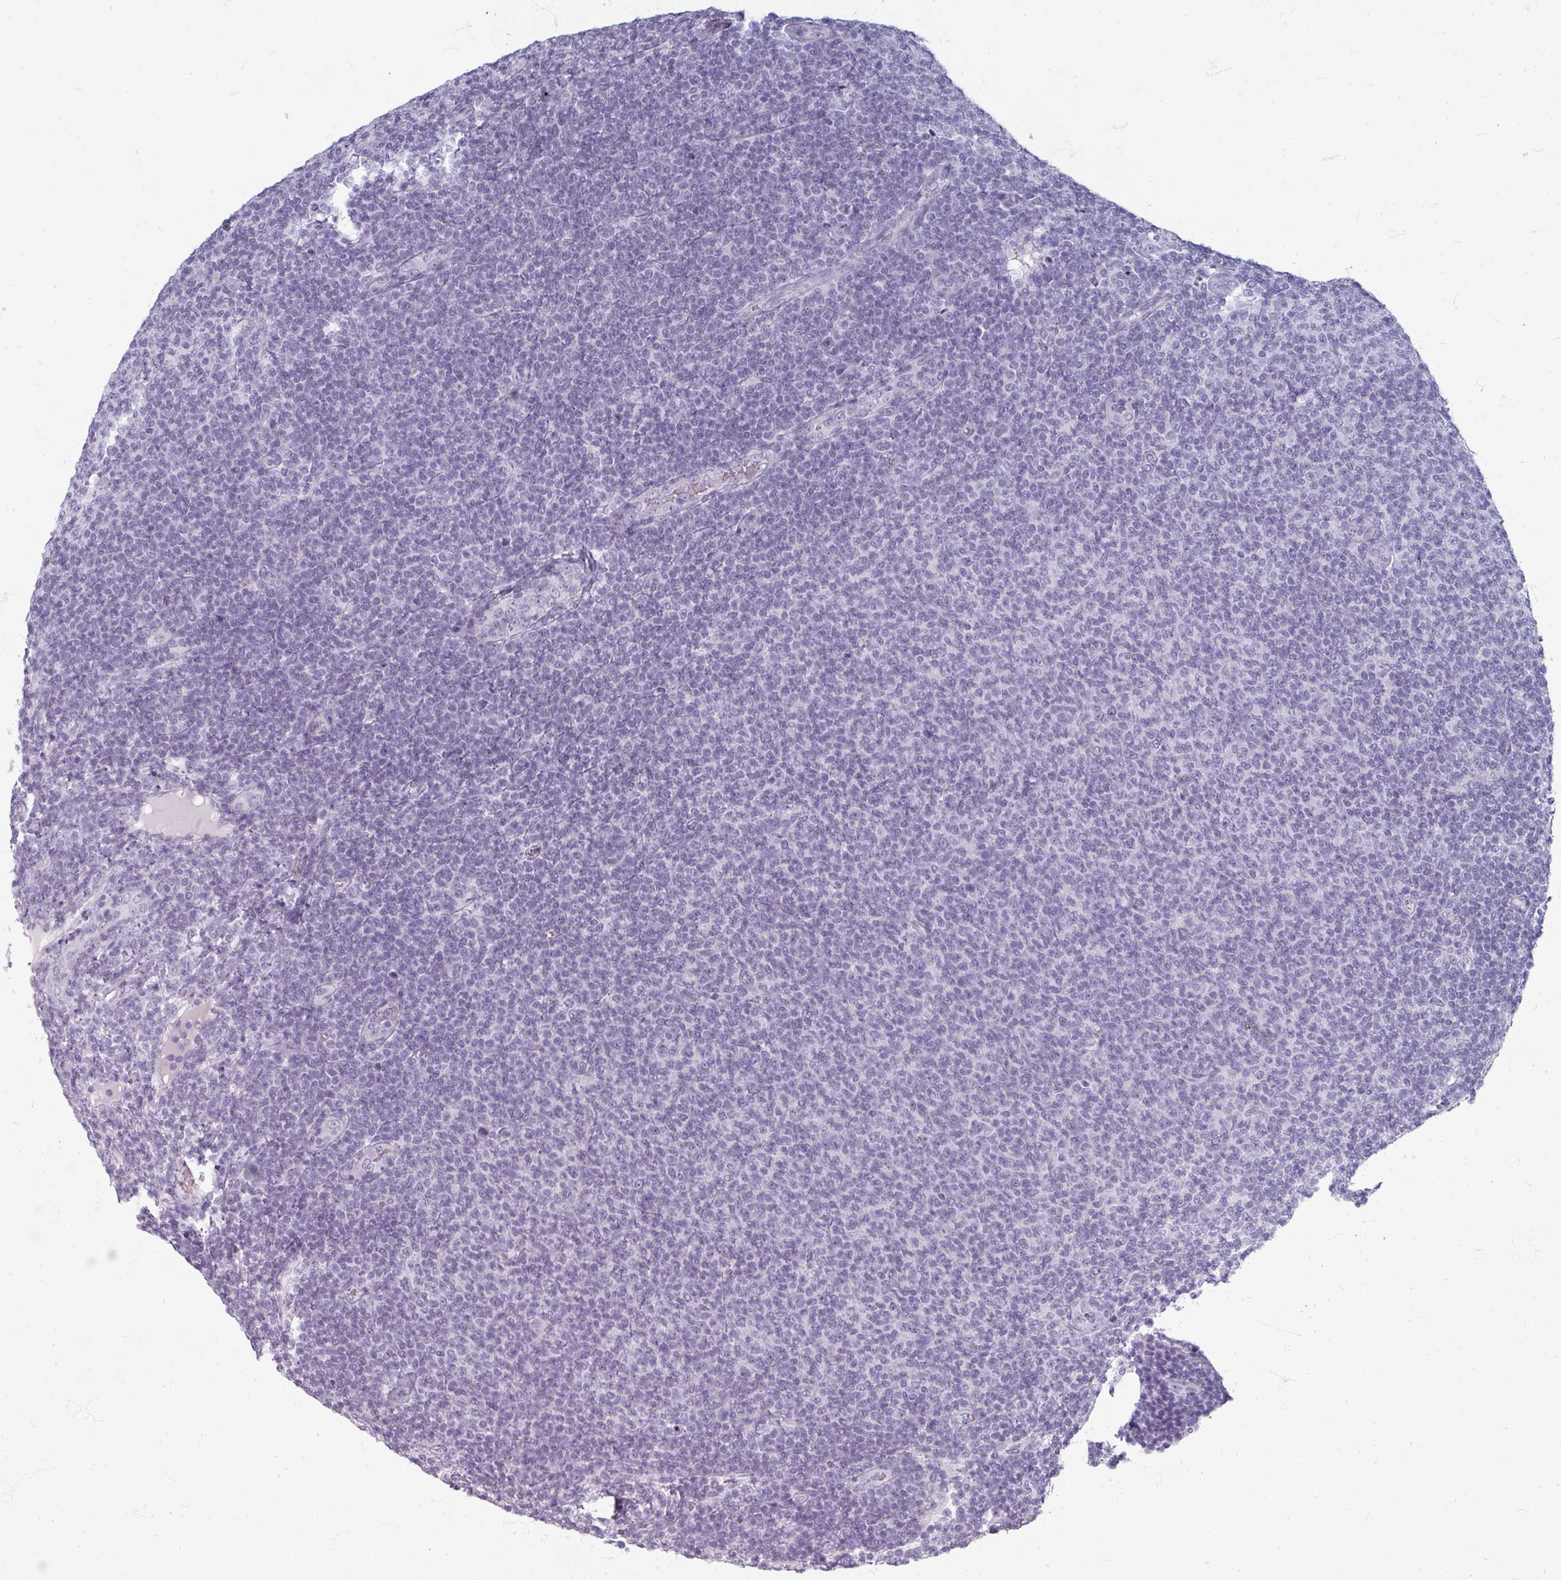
{"staining": {"intensity": "negative", "quantity": "none", "location": "none"}, "tissue": "lymphoma", "cell_type": "Tumor cells", "image_type": "cancer", "snomed": [{"axis": "morphology", "description": "Malignant lymphoma, non-Hodgkin's type, Low grade"}, {"axis": "topography", "description": "Lymph node"}], "caption": "The image demonstrates no staining of tumor cells in malignant lymphoma, non-Hodgkin's type (low-grade).", "gene": "ZNF878", "patient": {"sex": "male", "age": 66}}